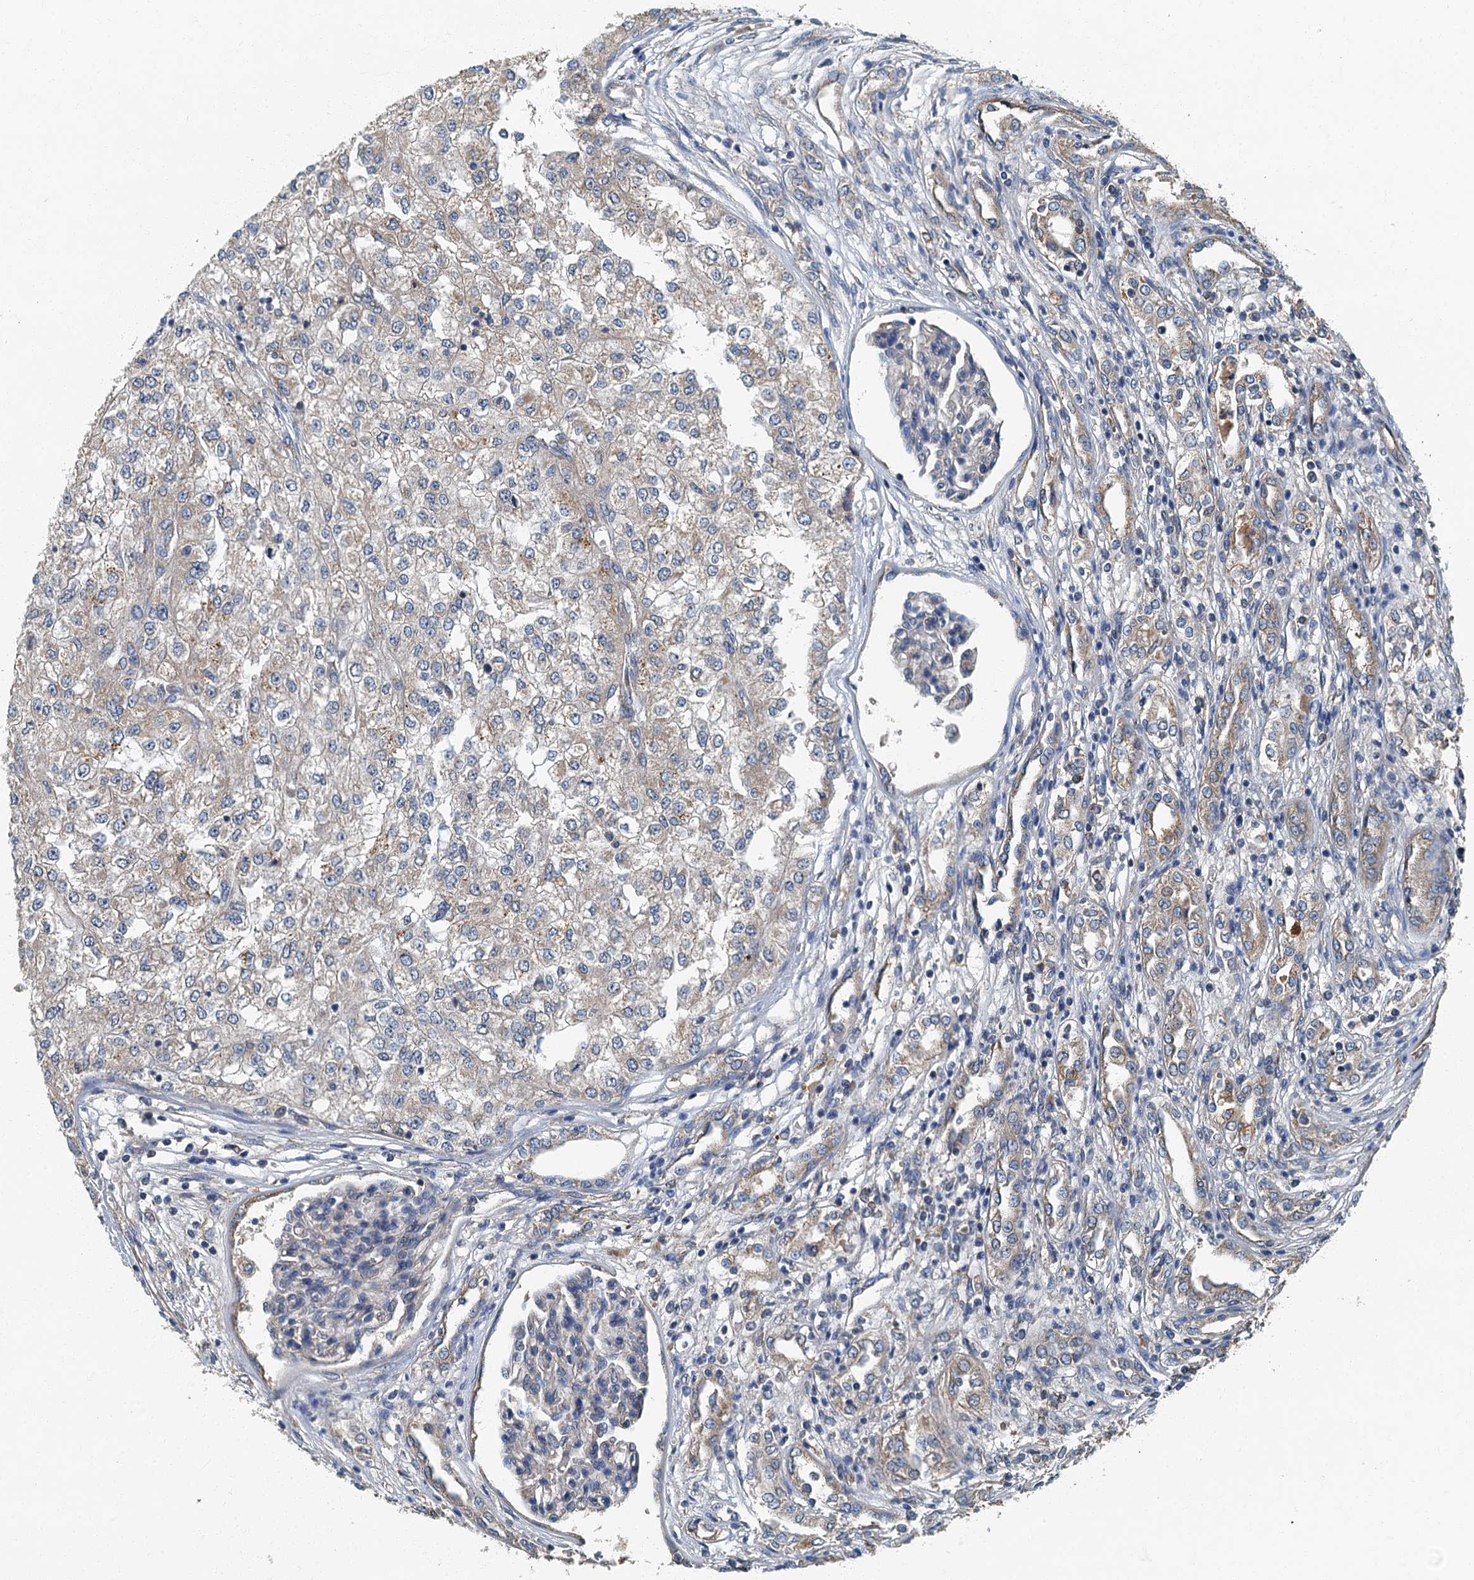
{"staining": {"intensity": "negative", "quantity": "none", "location": "none"}, "tissue": "renal cancer", "cell_type": "Tumor cells", "image_type": "cancer", "snomed": [{"axis": "morphology", "description": "Adenocarcinoma, NOS"}, {"axis": "topography", "description": "Kidney"}], "caption": "Tumor cells show no significant positivity in renal adenocarcinoma.", "gene": "DDX49", "patient": {"sex": "female", "age": 54}}